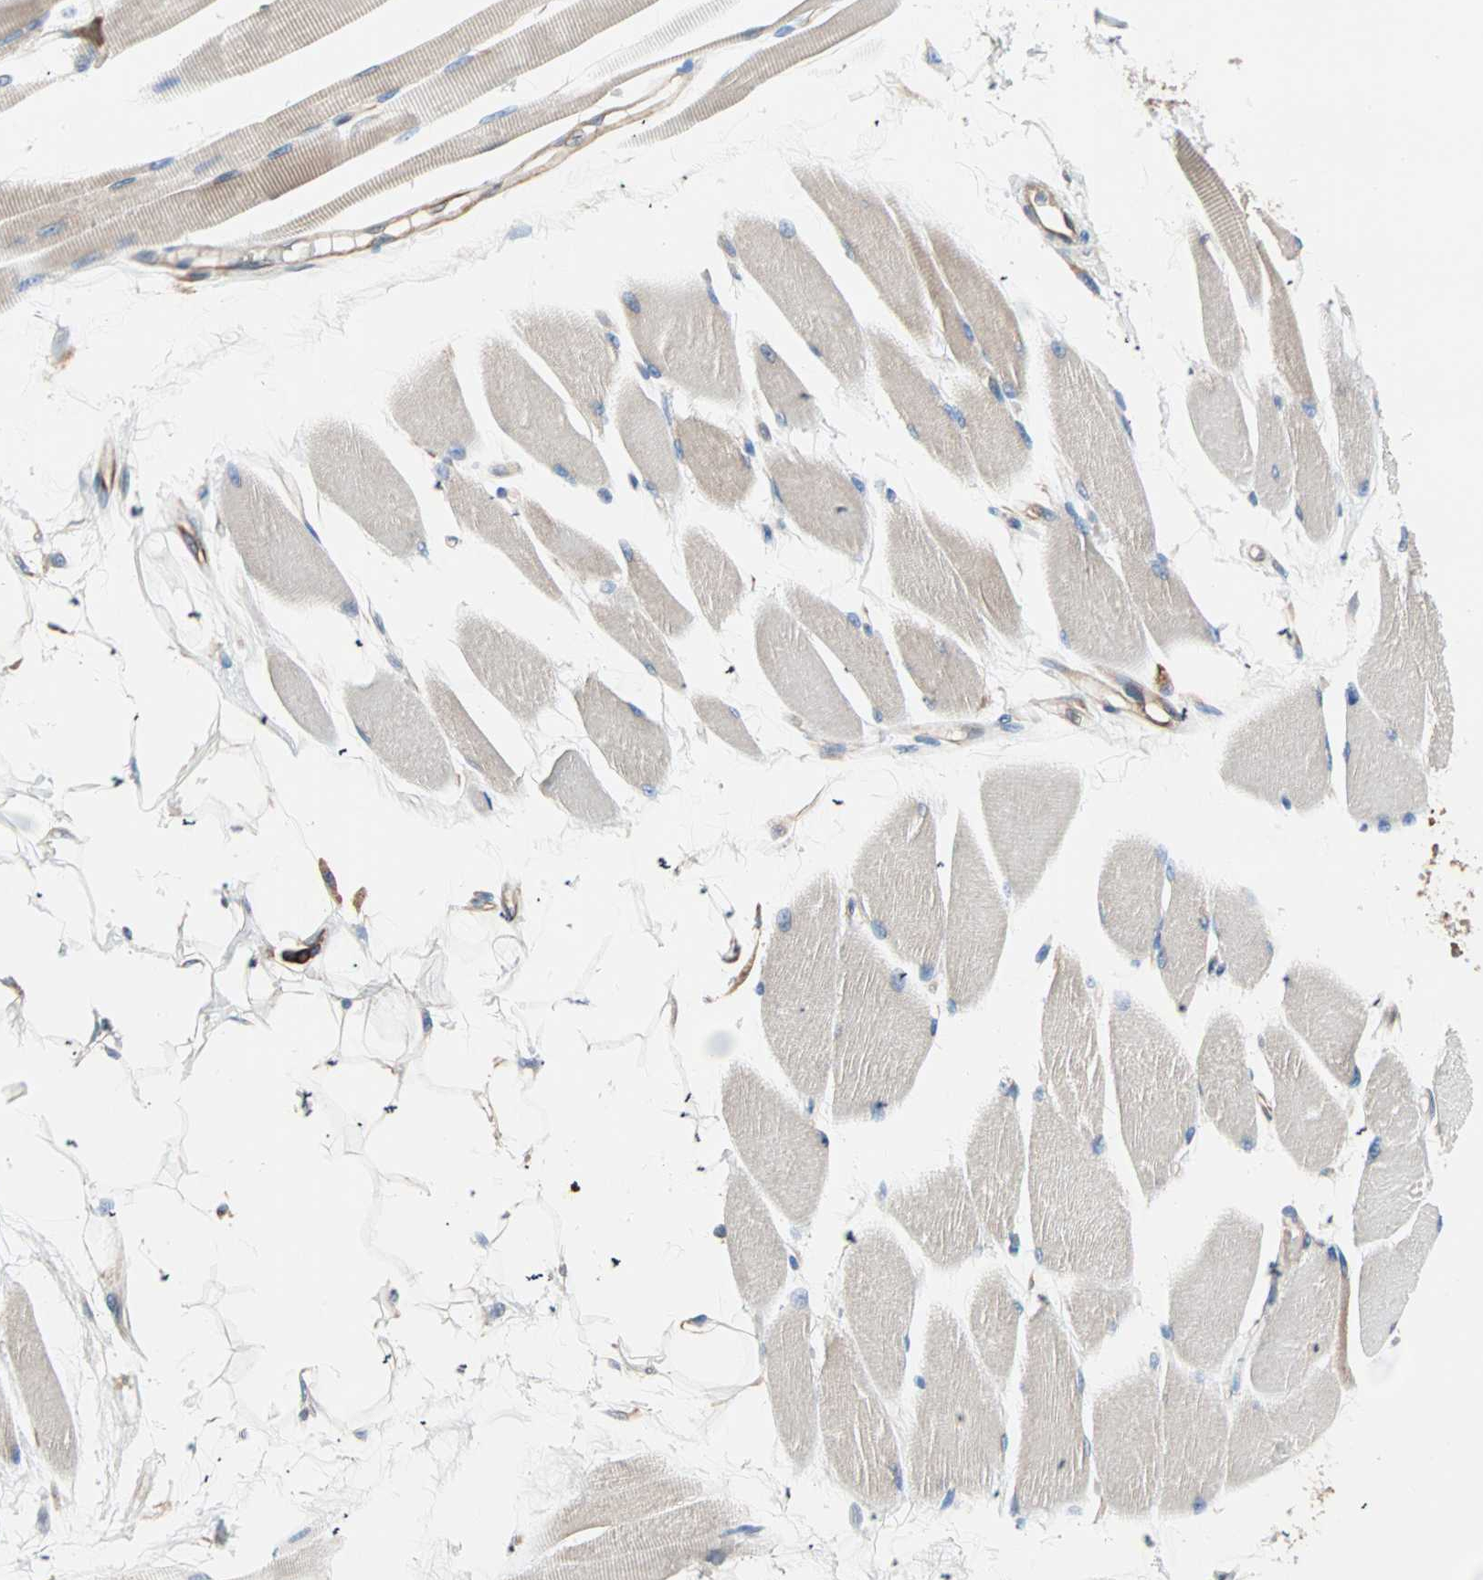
{"staining": {"intensity": "weak", "quantity": "25%-75%", "location": "cytoplasmic/membranous"}, "tissue": "skeletal muscle", "cell_type": "Myocytes", "image_type": "normal", "snomed": [{"axis": "morphology", "description": "Normal tissue, NOS"}, {"axis": "topography", "description": "Skeletal muscle"}, {"axis": "topography", "description": "Peripheral nerve tissue"}], "caption": "Immunohistochemistry (IHC) image of benign human skeletal muscle stained for a protein (brown), which displays low levels of weak cytoplasmic/membranous positivity in approximately 25%-75% of myocytes.", "gene": "EEF2", "patient": {"sex": "female", "age": 84}}